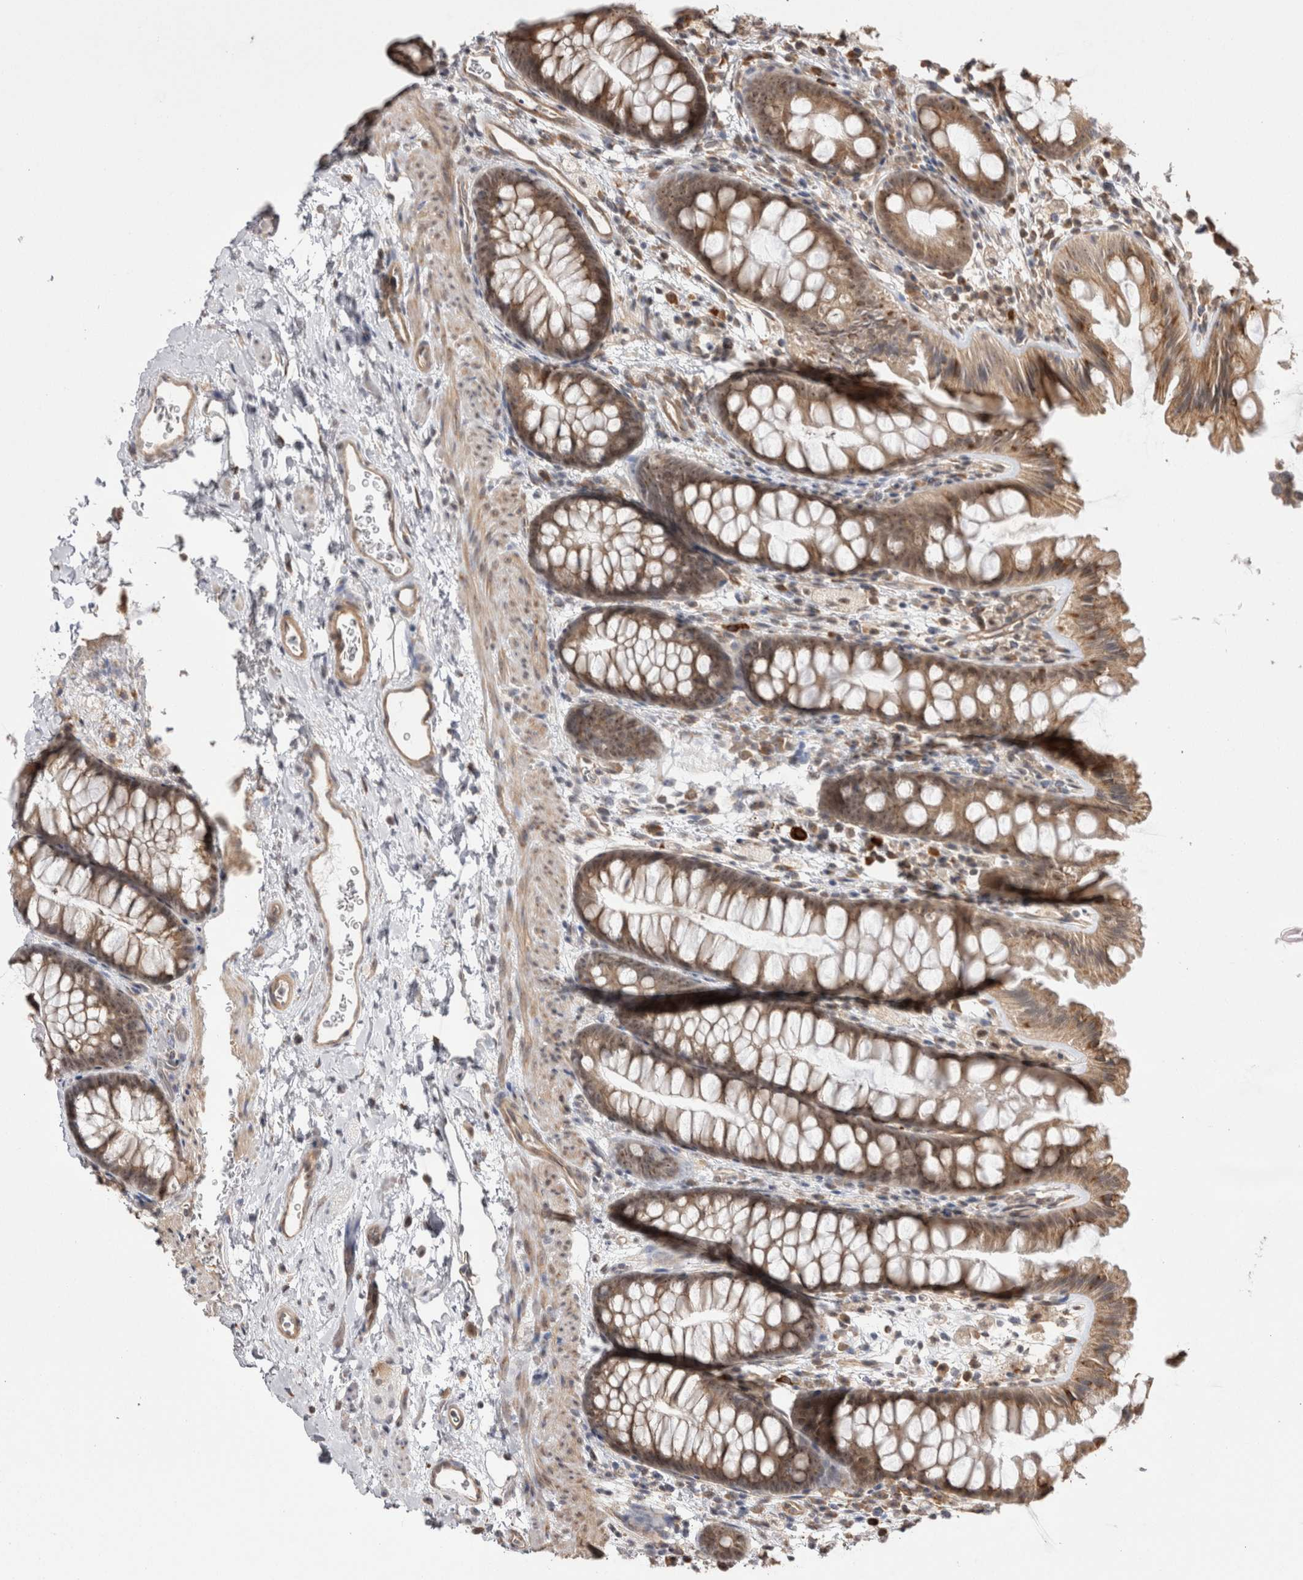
{"staining": {"intensity": "moderate", "quantity": ">75%", "location": "cytoplasmic/membranous"}, "tissue": "colon", "cell_type": "Endothelial cells", "image_type": "normal", "snomed": [{"axis": "morphology", "description": "Normal tissue, NOS"}, {"axis": "topography", "description": "Colon"}], "caption": "Immunohistochemistry (IHC) photomicrograph of unremarkable colon: human colon stained using IHC displays medium levels of moderate protein expression localized specifically in the cytoplasmic/membranous of endothelial cells, appearing as a cytoplasmic/membranous brown color.", "gene": "EXOSC4", "patient": {"sex": "female", "age": 62}}